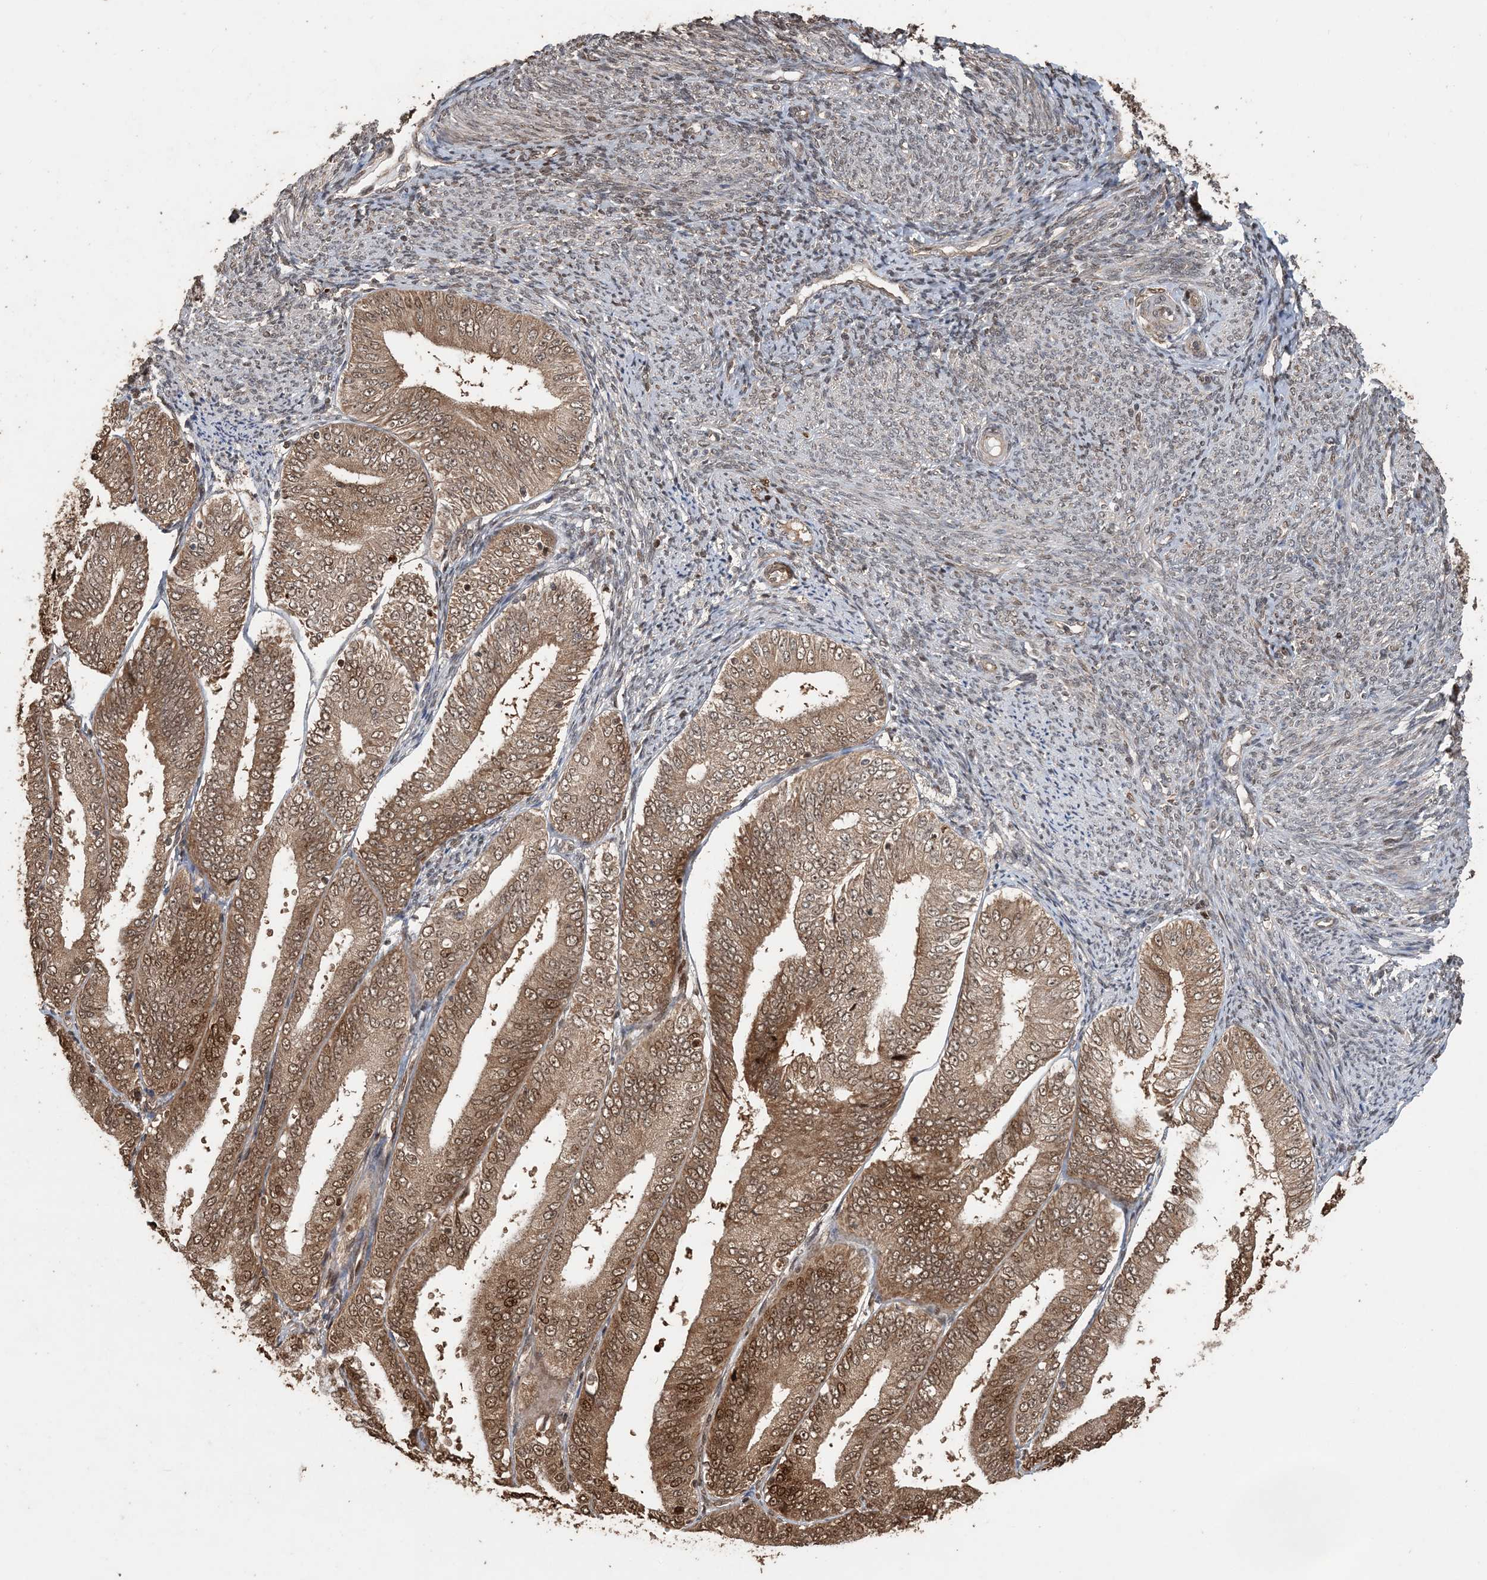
{"staining": {"intensity": "moderate", "quantity": ">75%", "location": "cytoplasmic/membranous,nuclear"}, "tissue": "endometrial cancer", "cell_type": "Tumor cells", "image_type": "cancer", "snomed": [{"axis": "morphology", "description": "Adenocarcinoma, NOS"}, {"axis": "topography", "description": "Endometrium"}], "caption": "There is medium levels of moderate cytoplasmic/membranous and nuclear expression in tumor cells of endometrial cancer, as demonstrated by immunohistochemical staining (brown color).", "gene": "ATP13A2", "patient": {"sex": "female", "age": 63}}